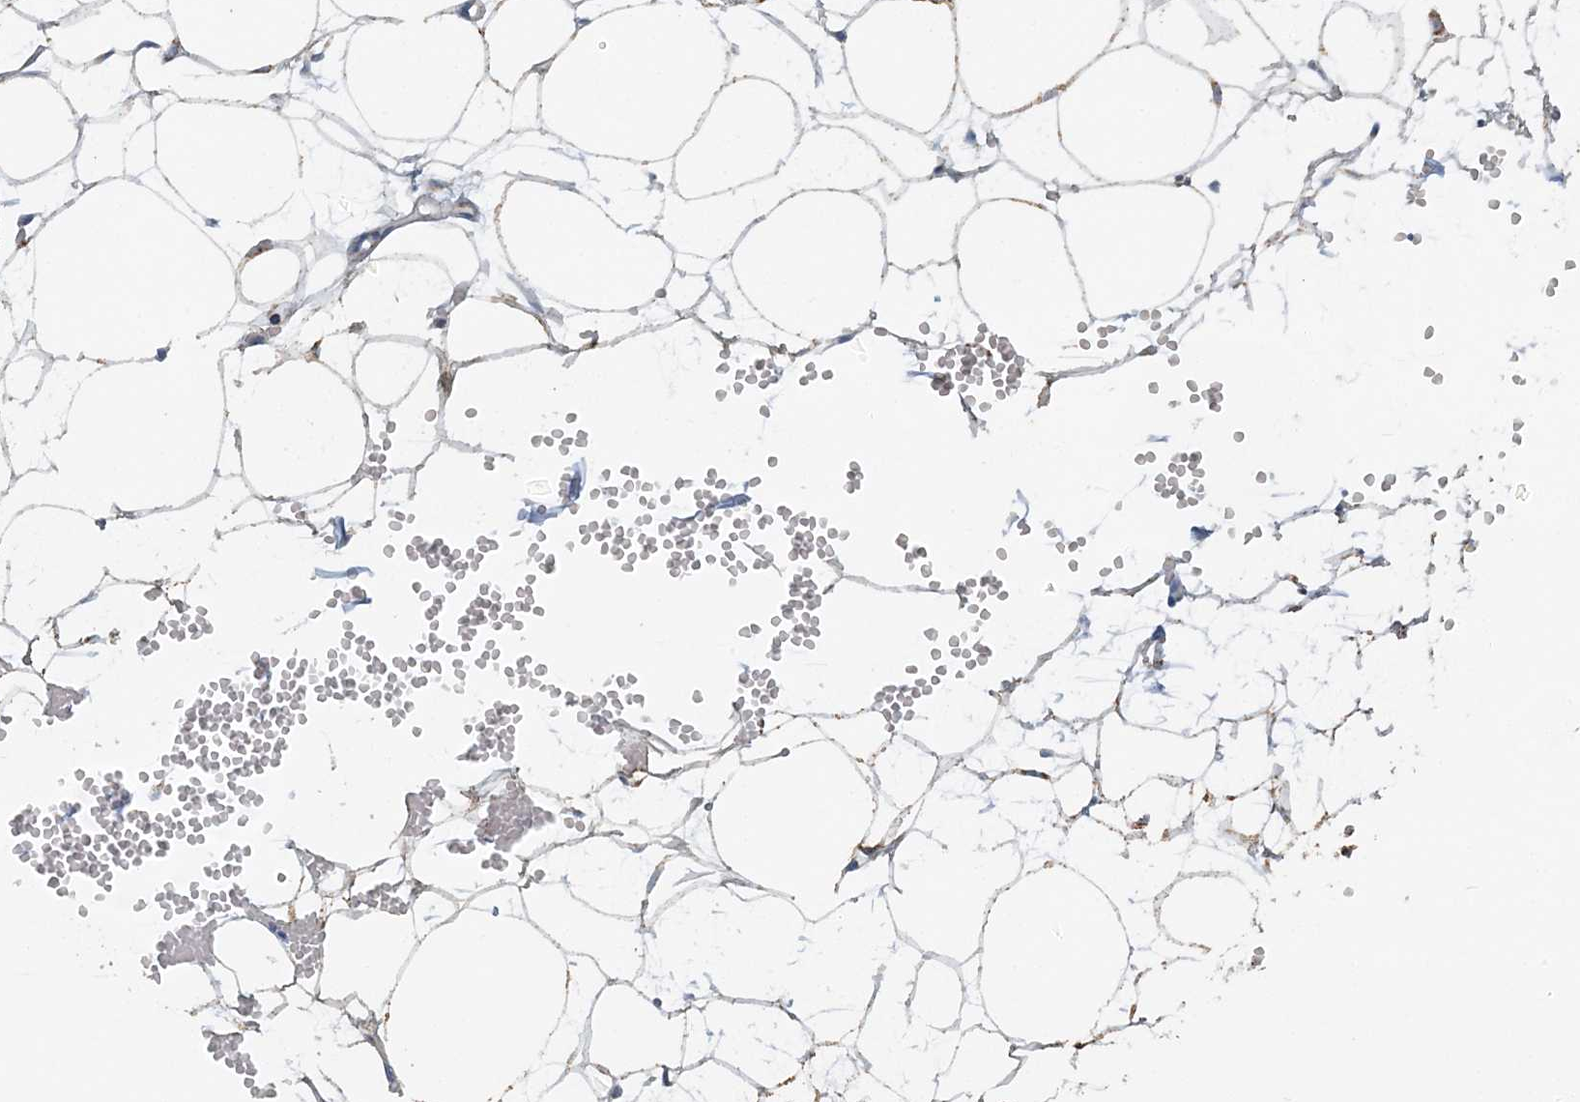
{"staining": {"intensity": "weak", "quantity": ">75%", "location": "cytoplasmic/membranous"}, "tissue": "adipose tissue", "cell_type": "Adipocytes", "image_type": "normal", "snomed": [{"axis": "morphology", "description": "Normal tissue, NOS"}, {"axis": "topography", "description": "Breast"}], "caption": "Approximately >75% of adipocytes in benign human adipose tissue exhibit weak cytoplasmic/membranous protein expression as visualized by brown immunohistochemical staining.", "gene": "PCCB", "patient": {"sex": "female", "age": 23}}